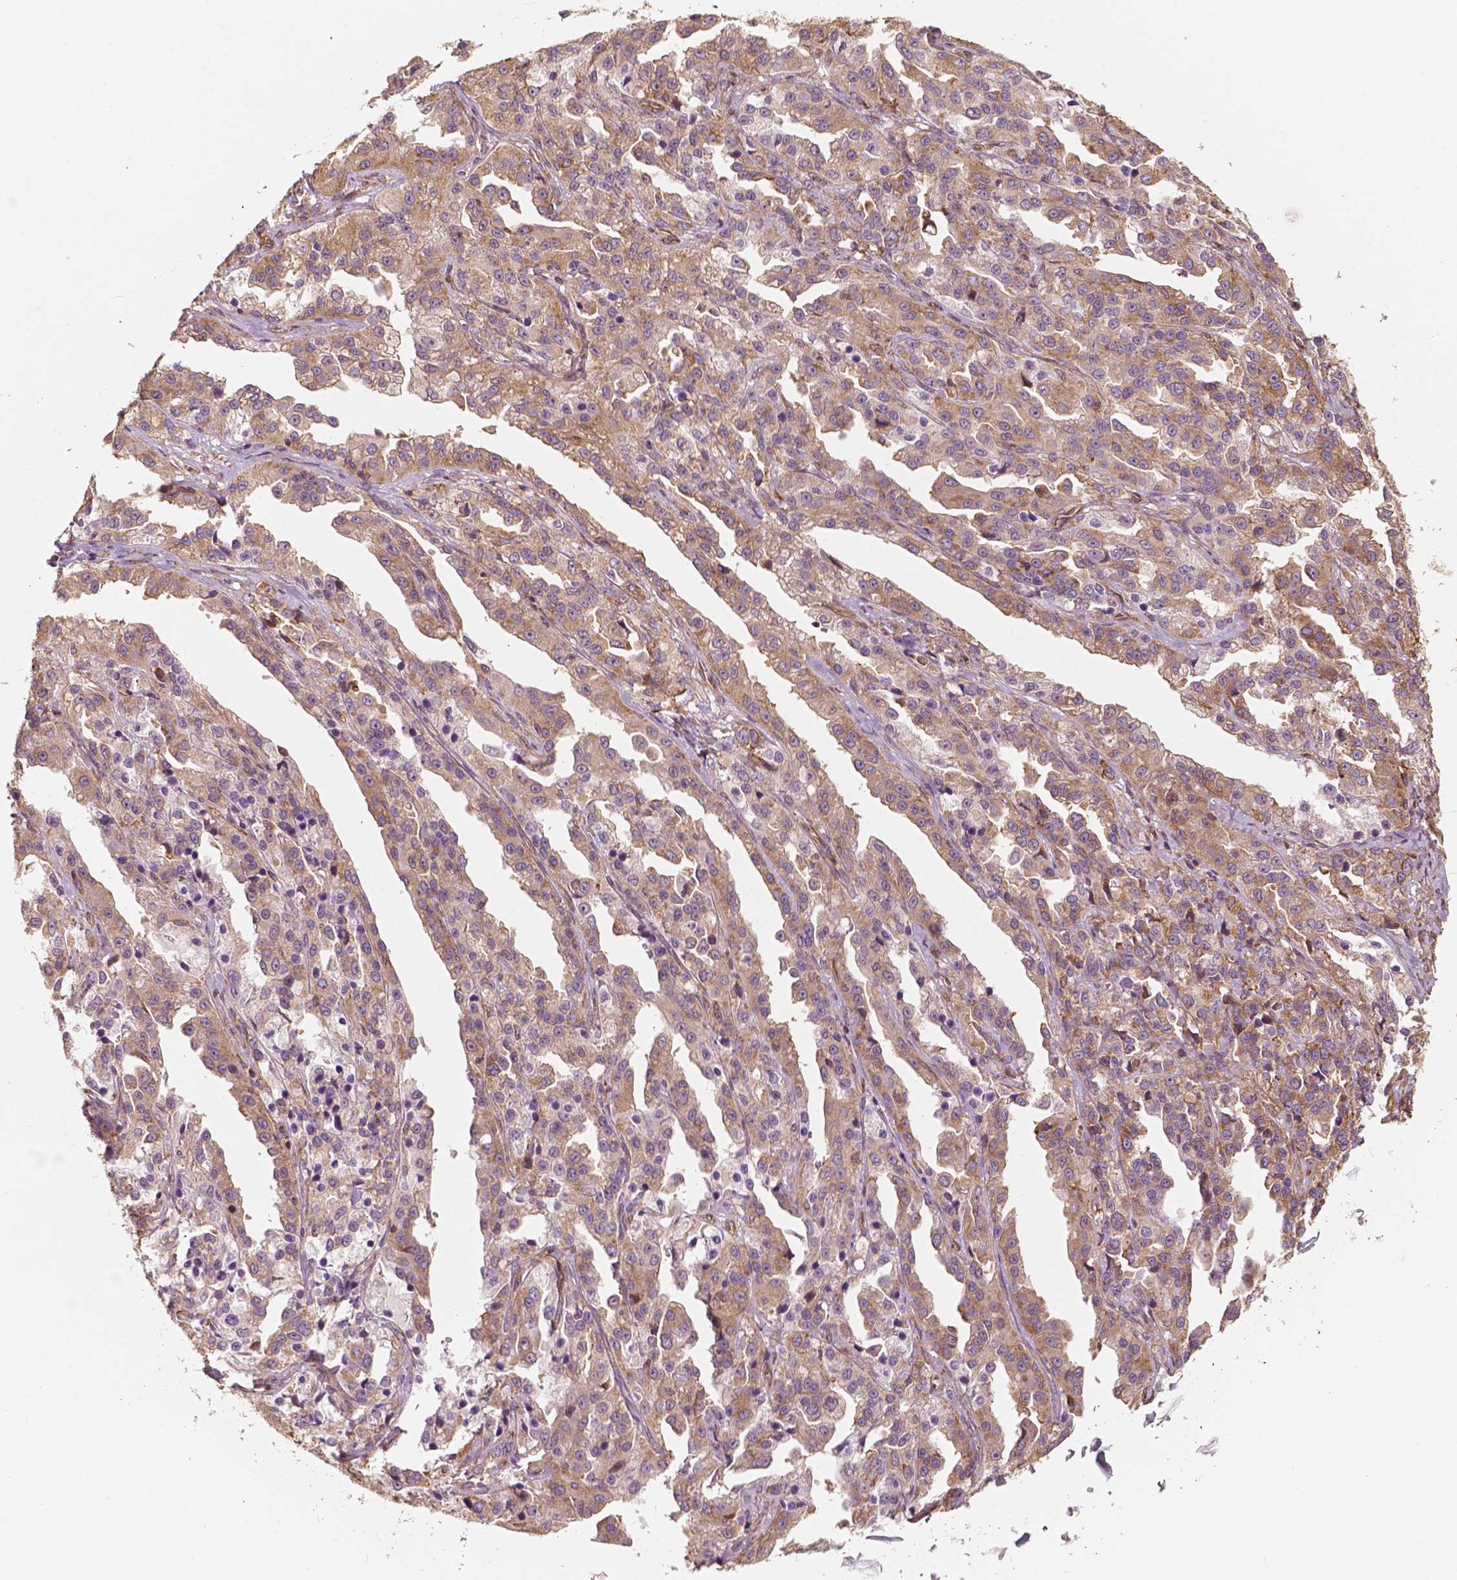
{"staining": {"intensity": "moderate", "quantity": ">75%", "location": "cytoplasmic/membranous"}, "tissue": "ovarian cancer", "cell_type": "Tumor cells", "image_type": "cancer", "snomed": [{"axis": "morphology", "description": "Cystadenocarcinoma, serous, NOS"}, {"axis": "topography", "description": "Ovary"}], "caption": "Ovarian cancer (serous cystadenocarcinoma) tissue shows moderate cytoplasmic/membranous positivity in about >75% of tumor cells", "gene": "G3BP1", "patient": {"sex": "female", "age": 75}}